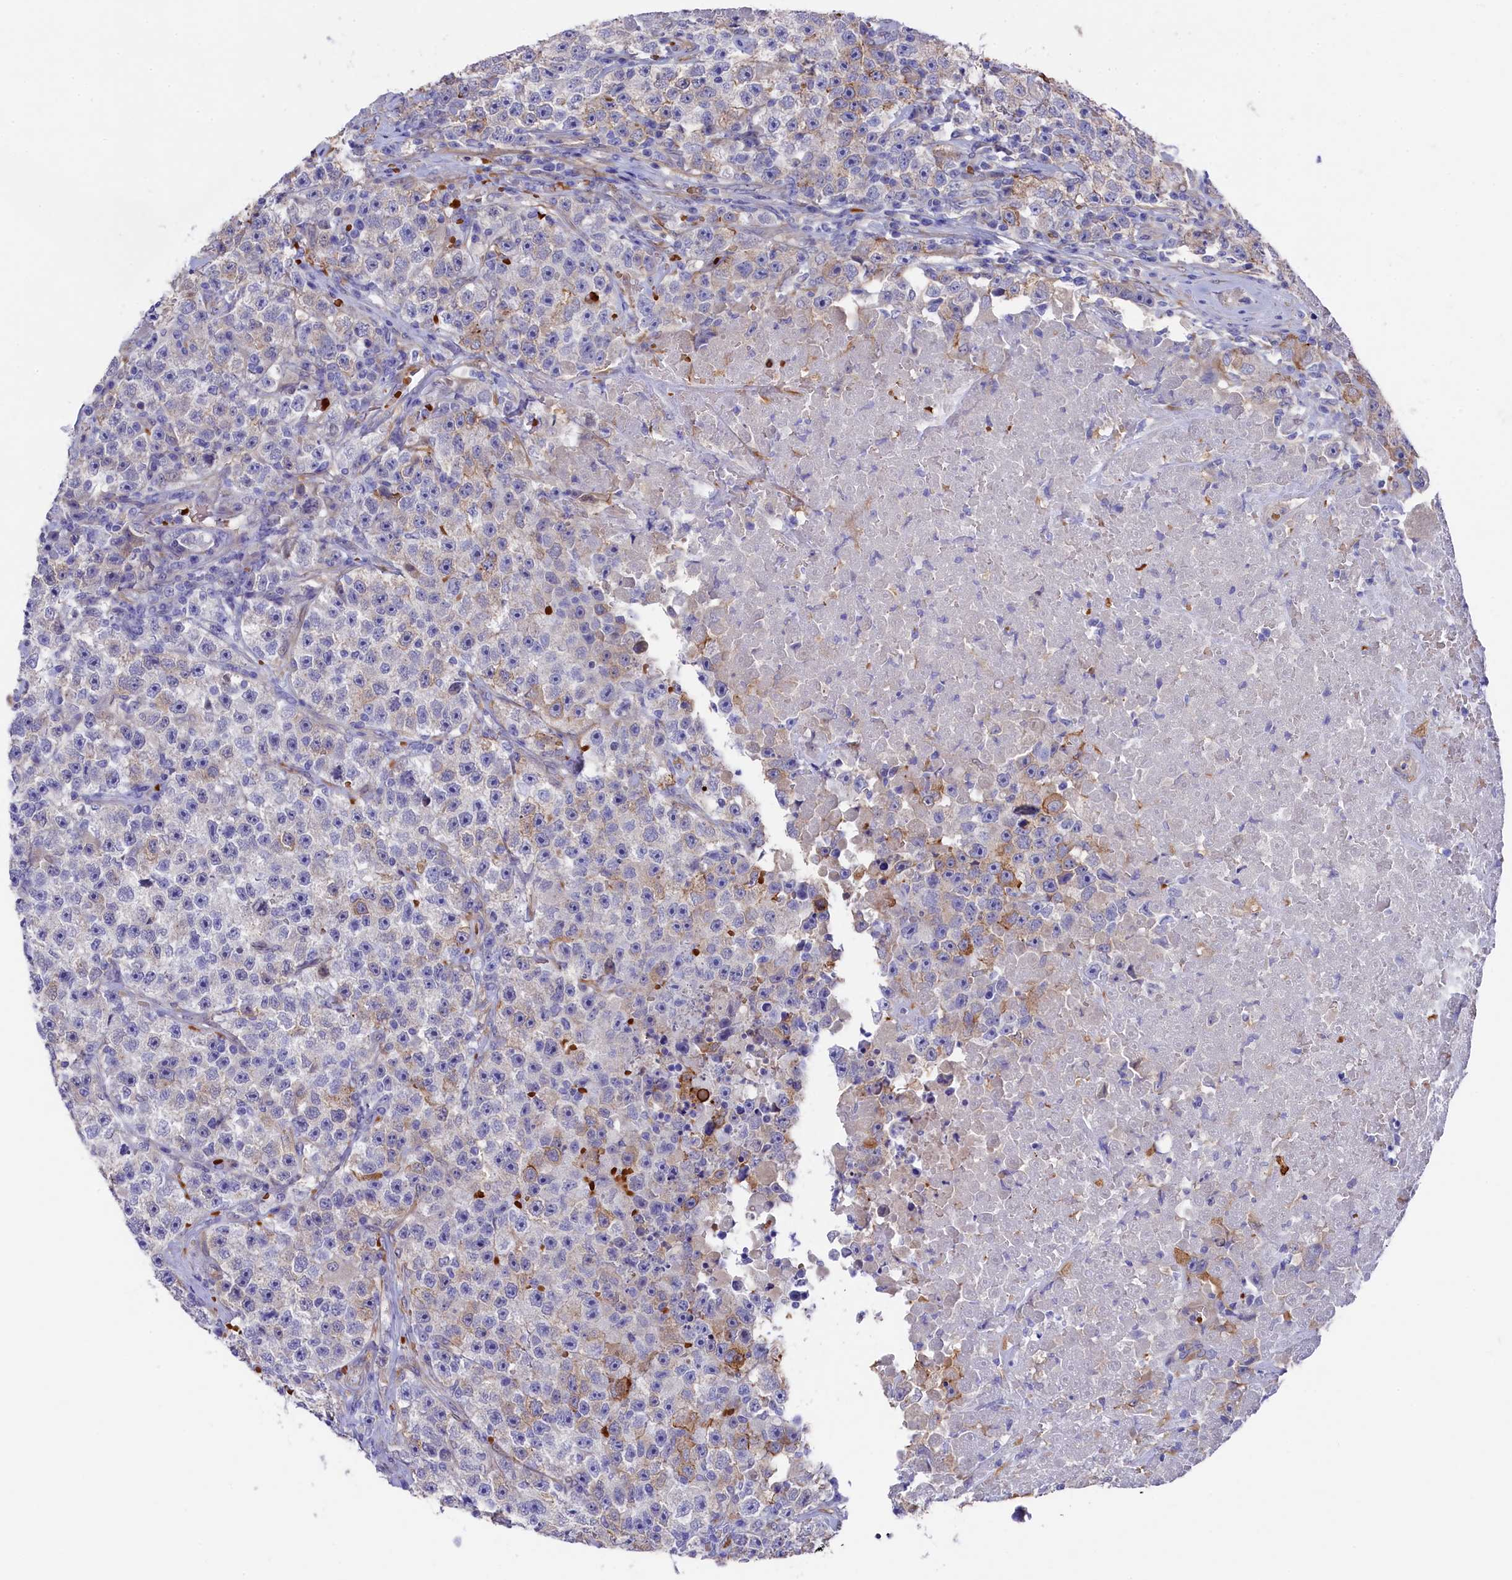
{"staining": {"intensity": "weak", "quantity": "<25%", "location": "cytoplasmic/membranous"}, "tissue": "testis cancer", "cell_type": "Tumor cells", "image_type": "cancer", "snomed": [{"axis": "morphology", "description": "Seminoma, NOS"}, {"axis": "topography", "description": "Testis"}], "caption": "IHC histopathology image of neoplastic tissue: human testis cancer stained with DAB exhibits no significant protein staining in tumor cells.", "gene": "LHFPL4", "patient": {"sex": "male", "age": 22}}